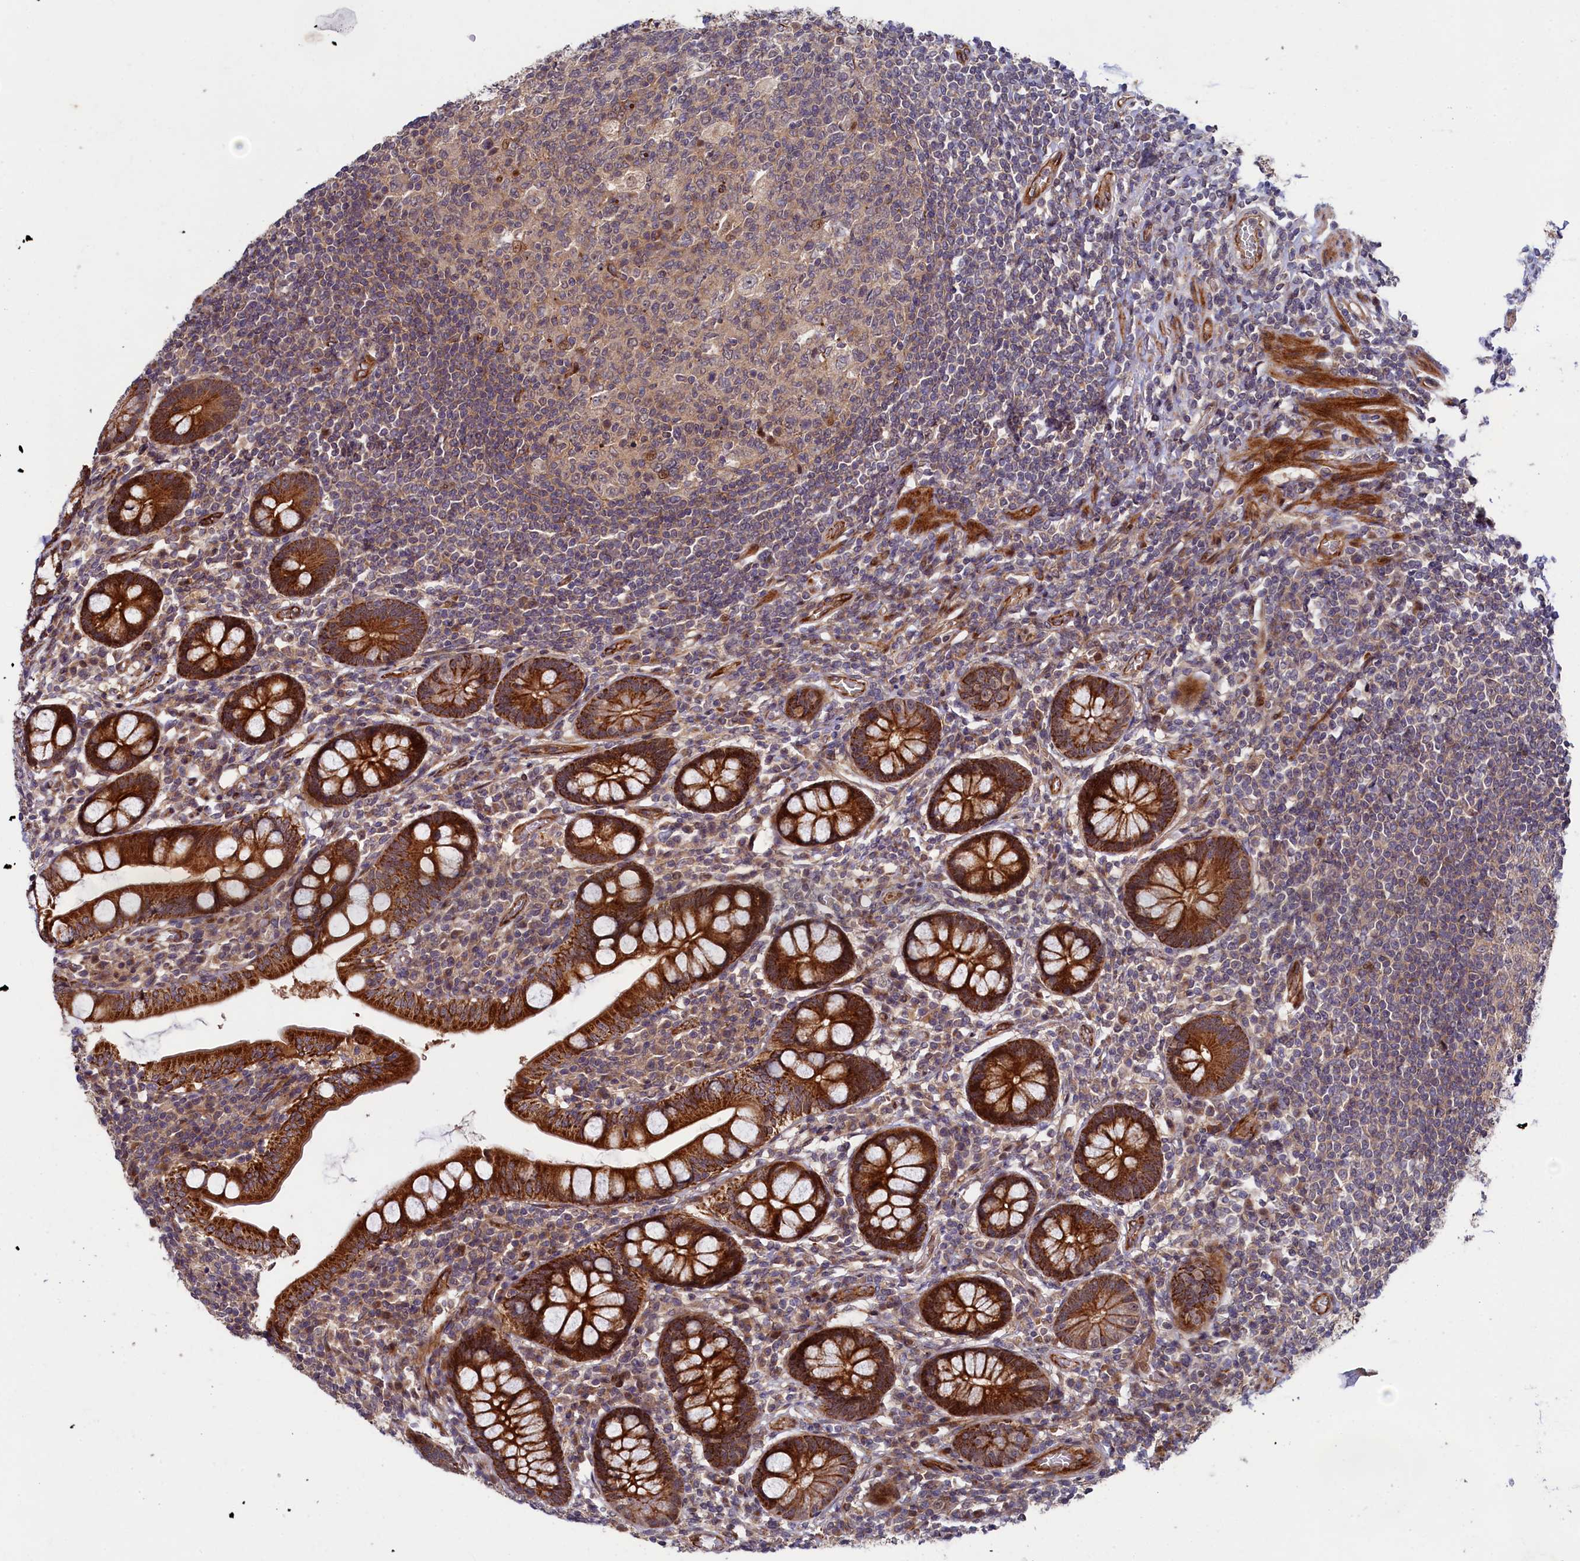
{"staining": {"intensity": "strong", "quantity": ">75%", "location": "cytoplasmic/membranous"}, "tissue": "small intestine", "cell_type": "Glandular cells", "image_type": "normal", "snomed": [{"axis": "morphology", "description": "Normal tissue, NOS"}, {"axis": "topography", "description": "Small intestine"}], "caption": "Immunohistochemical staining of normal human small intestine exhibits high levels of strong cytoplasmic/membranous positivity in approximately >75% of glandular cells.", "gene": "PIK3C3", "patient": {"sex": "male", "age": 52}}